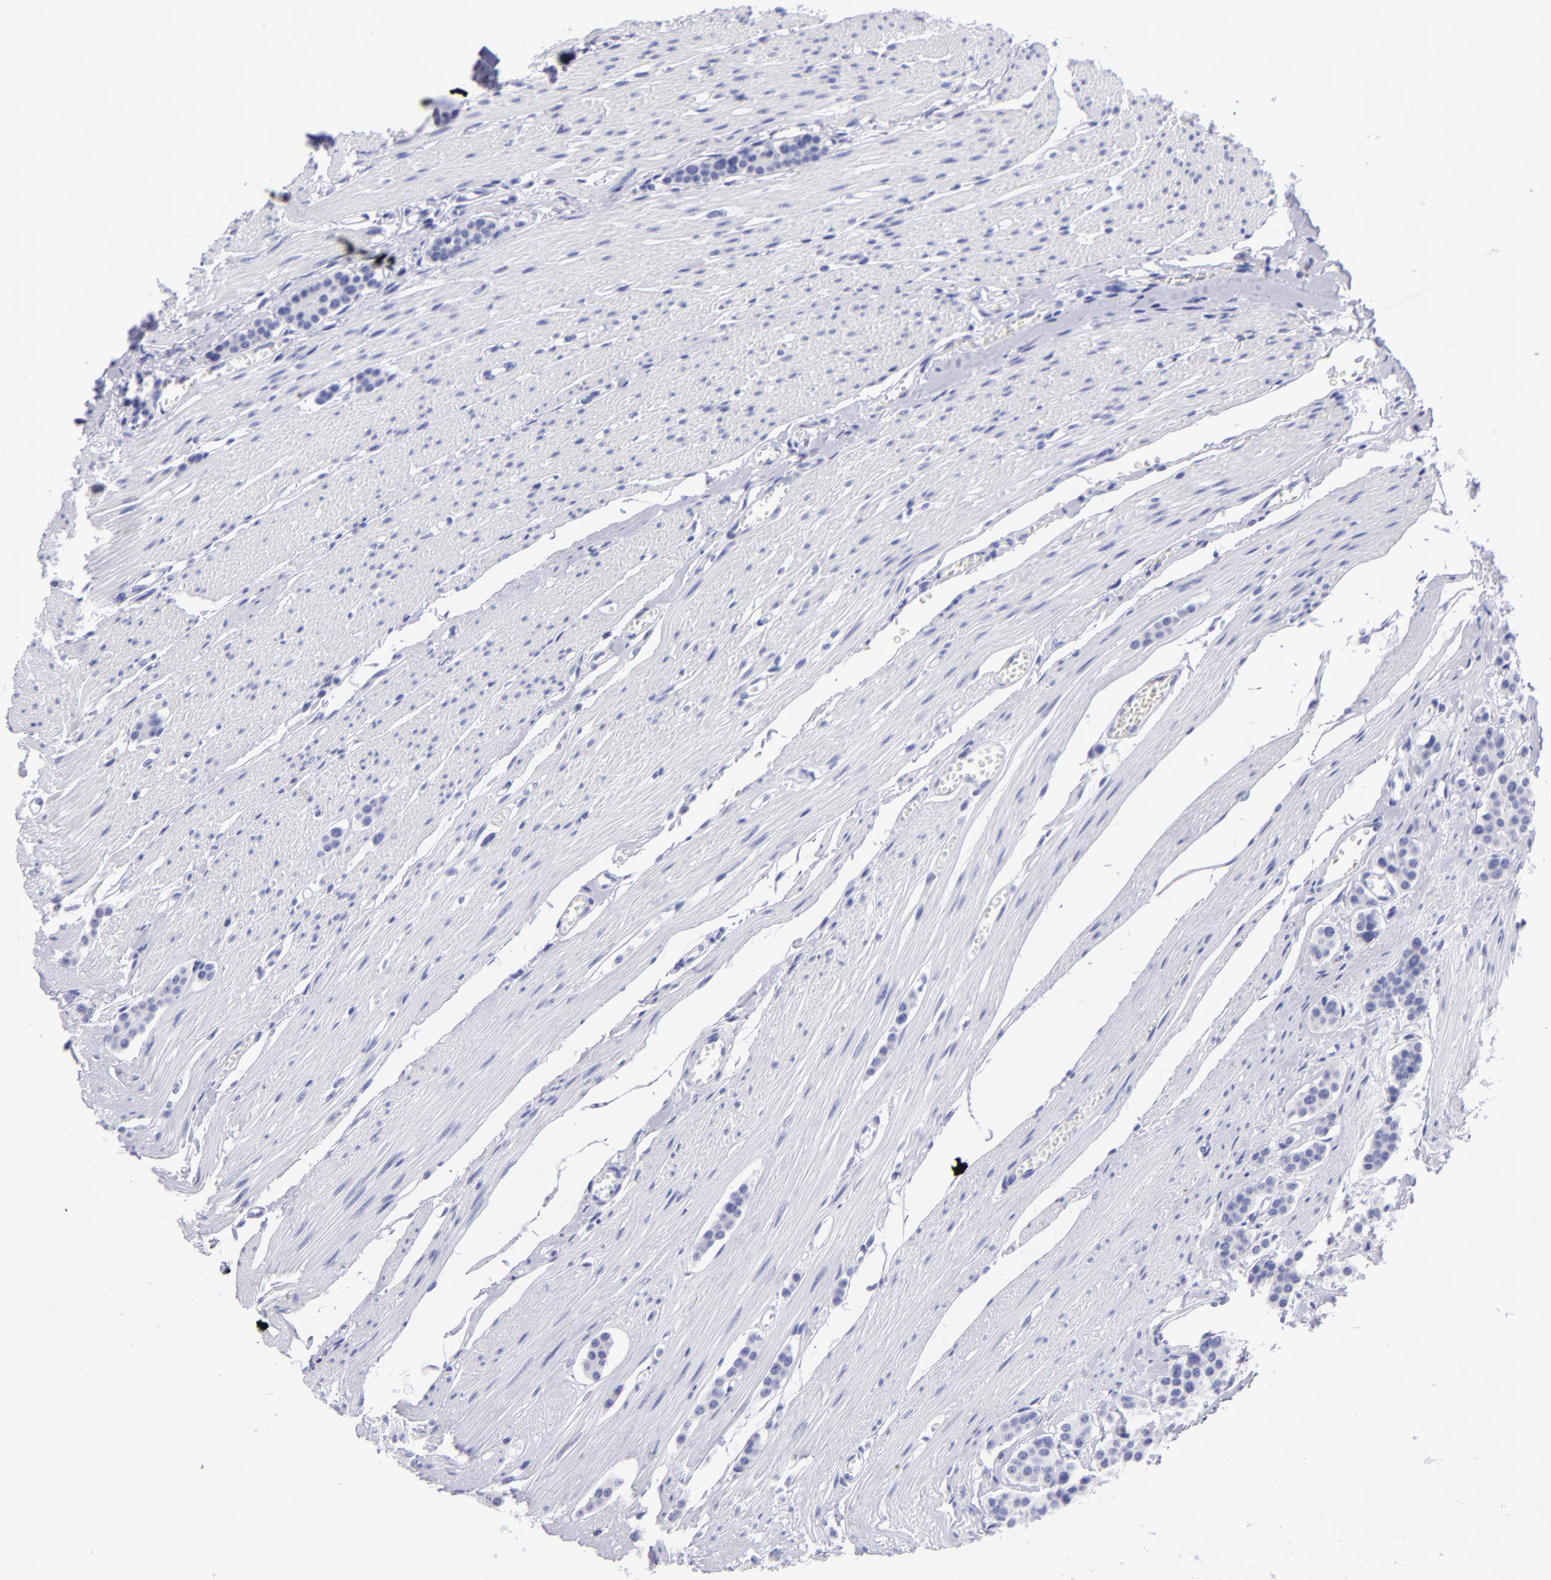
{"staining": {"intensity": "negative", "quantity": "none", "location": "none"}, "tissue": "carcinoid", "cell_type": "Tumor cells", "image_type": "cancer", "snomed": [{"axis": "morphology", "description": "Carcinoid, malignant, NOS"}, {"axis": "topography", "description": "Small intestine"}], "caption": "High magnification brightfield microscopy of carcinoid (malignant) stained with DAB (3,3'-diaminobenzidine) (brown) and counterstained with hematoxylin (blue): tumor cells show no significant staining.", "gene": "TYRP1", "patient": {"sex": "male", "age": 60}}